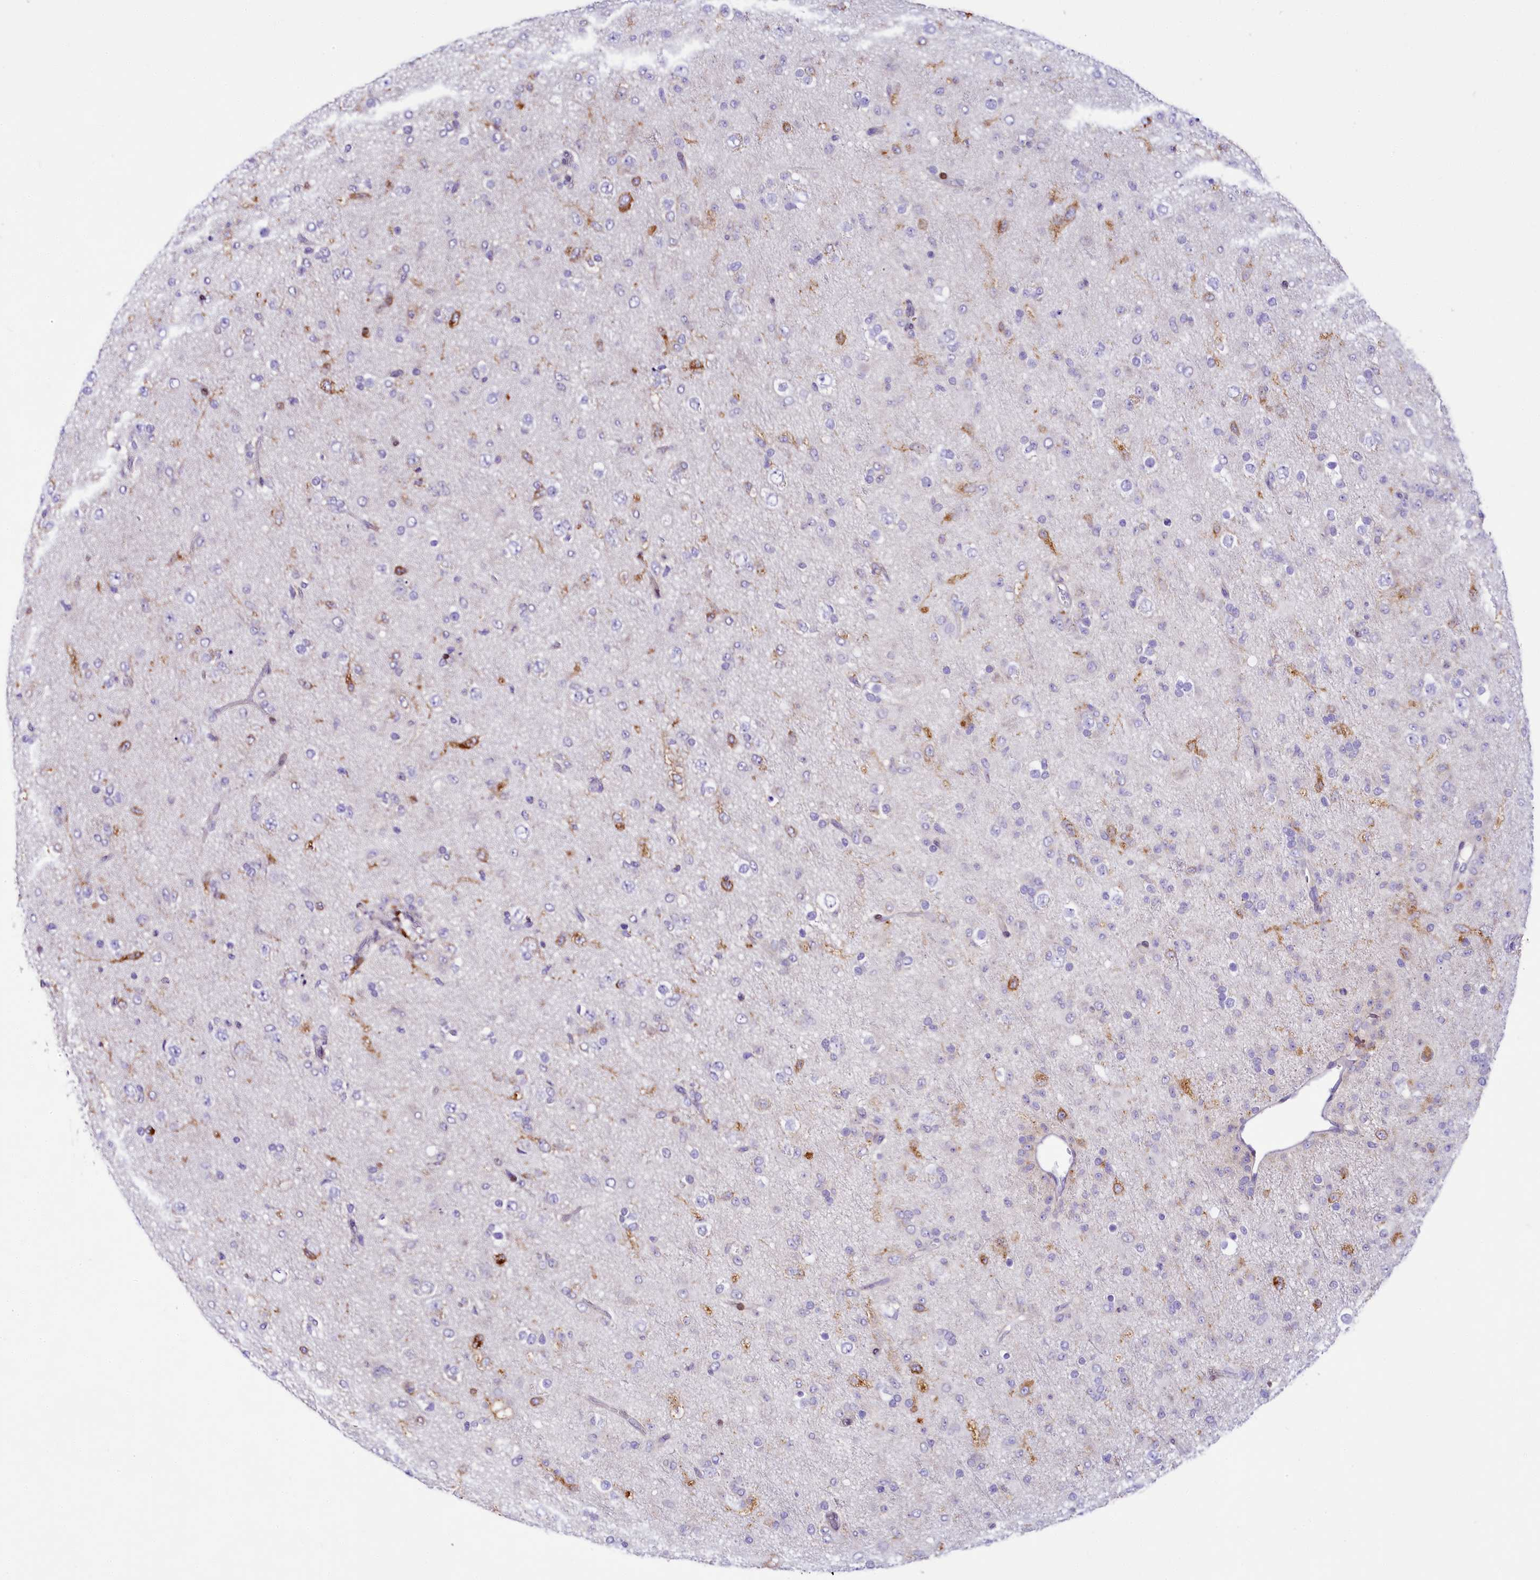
{"staining": {"intensity": "negative", "quantity": "none", "location": "none"}, "tissue": "glioma", "cell_type": "Tumor cells", "image_type": "cancer", "snomed": [{"axis": "morphology", "description": "Glioma, malignant, Low grade"}, {"axis": "topography", "description": "Brain"}], "caption": "Malignant low-grade glioma was stained to show a protein in brown. There is no significant staining in tumor cells. (DAB immunohistochemistry visualized using brightfield microscopy, high magnification).", "gene": "PPIP5K2", "patient": {"sex": "male", "age": 65}}